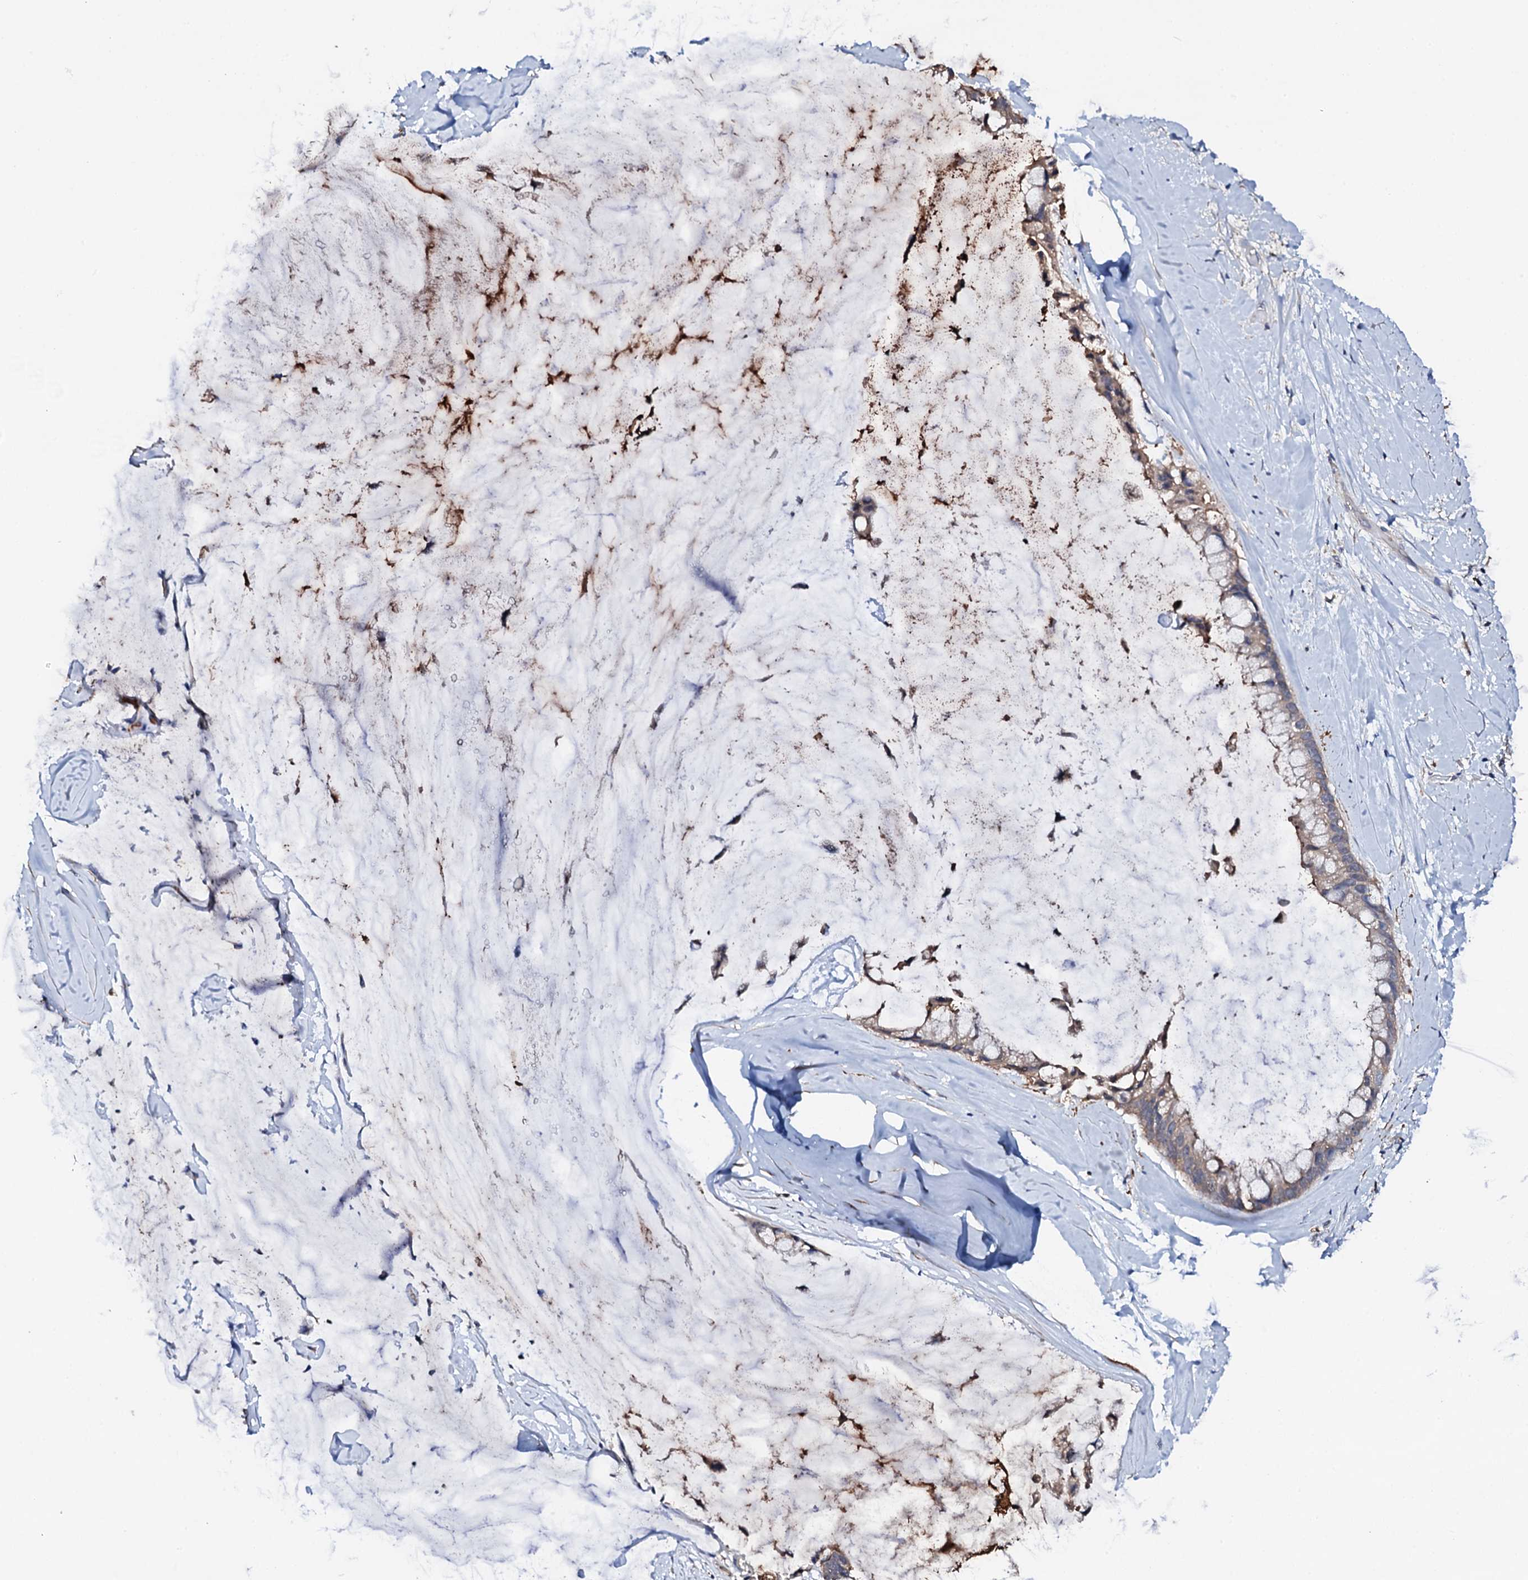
{"staining": {"intensity": "weak", "quantity": ">75%", "location": "cytoplasmic/membranous"}, "tissue": "ovarian cancer", "cell_type": "Tumor cells", "image_type": "cancer", "snomed": [{"axis": "morphology", "description": "Cystadenocarcinoma, mucinous, NOS"}, {"axis": "topography", "description": "Ovary"}], "caption": "Weak cytoplasmic/membranous protein positivity is present in approximately >75% of tumor cells in ovarian cancer (mucinous cystadenocarcinoma). (Brightfield microscopy of DAB IHC at high magnification).", "gene": "TCAF2", "patient": {"sex": "female", "age": 39}}